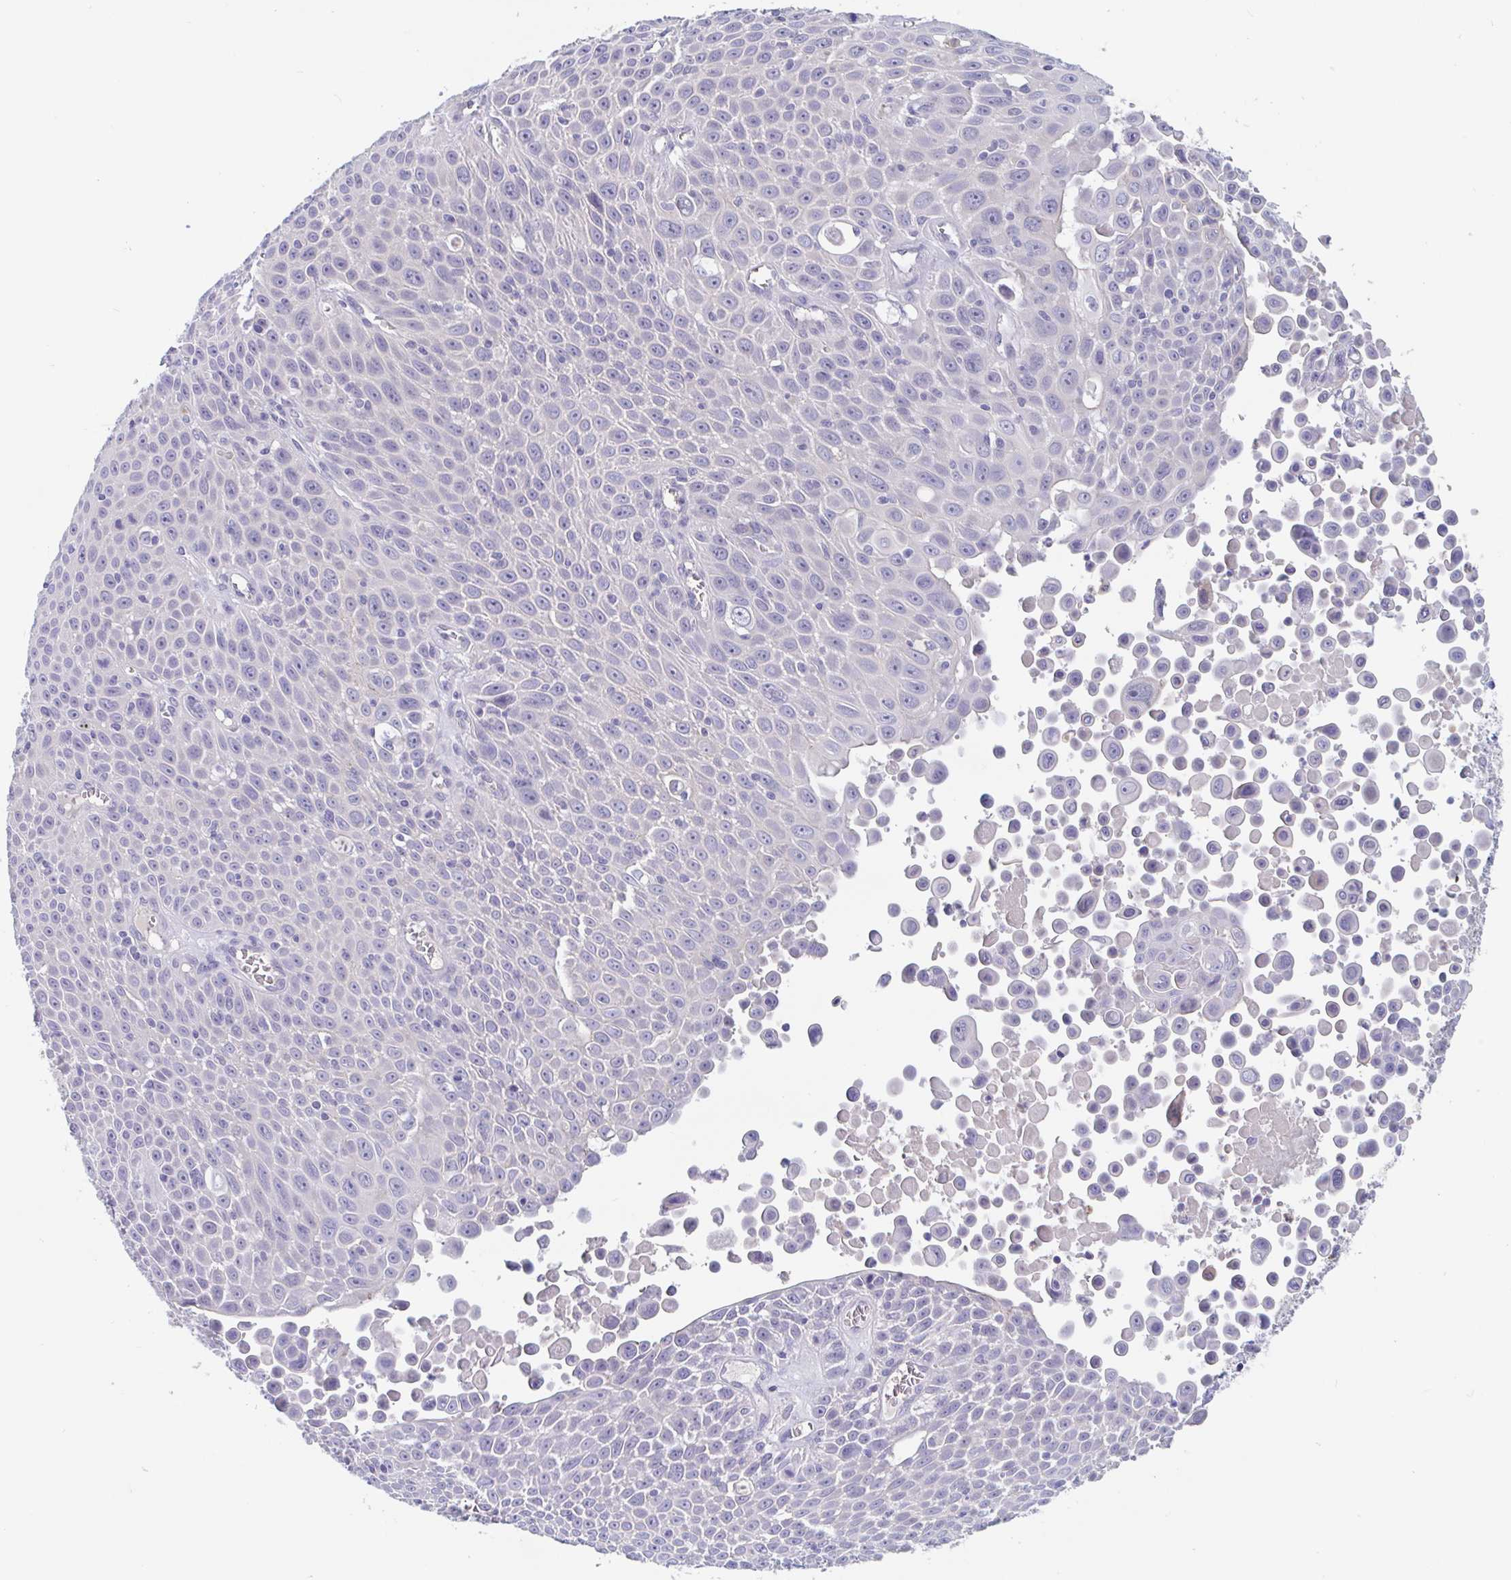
{"staining": {"intensity": "negative", "quantity": "none", "location": "none"}, "tissue": "lung cancer", "cell_type": "Tumor cells", "image_type": "cancer", "snomed": [{"axis": "morphology", "description": "Squamous cell carcinoma, NOS"}, {"axis": "morphology", "description": "Squamous cell carcinoma, metastatic, NOS"}, {"axis": "topography", "description": "Lymph node"}, {"axis": "topography", "description": "Lung"}], "caption": "Lung cancer (squamous cell carcinoma) was stained to show a protein in brown. There is no significant expression in tumor cells.", "gene": "UNKL", "patient": {"sex": "female", "age": 62}}